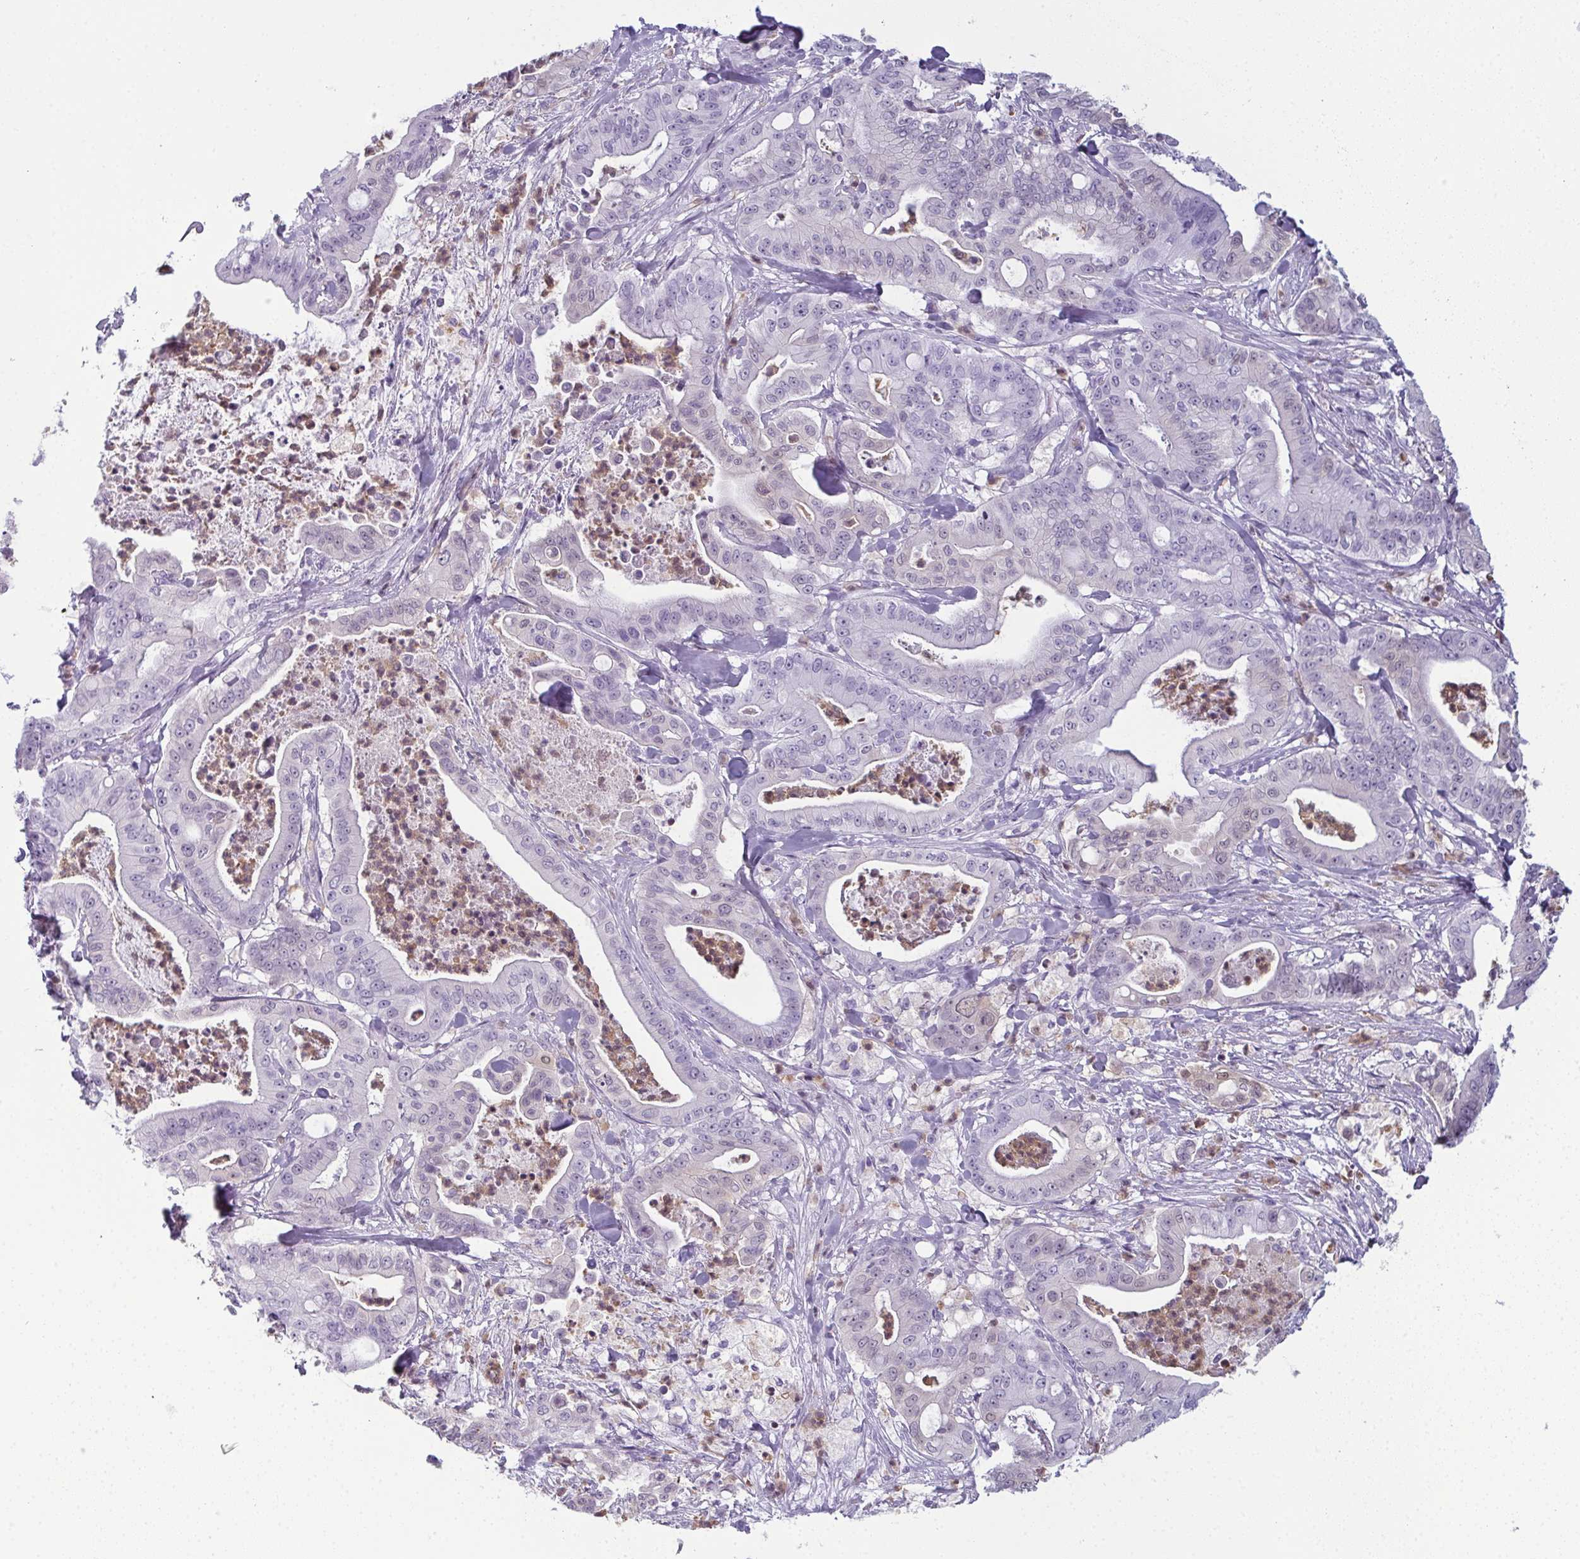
{"staining": {"intensity": "negative", "quantity": "none", "location": "none"}, "tissue": "pancreatic cancer", "cell_type": "Tumor cells", "image_type": "cancer", "snomed": [{"axis": "morphology", "description": "Adenocarcinoma, NOS"}, {"axis": "topography", "description": "Pancreas"}], "caption": "This is a photomicrograph of immunohistochemistry staining of pancreatic cancer (adenocarcinoma), which shows no expression in tumor cells.", "gene": "CDA", "patient": {"sex": "male", "age": 71}}